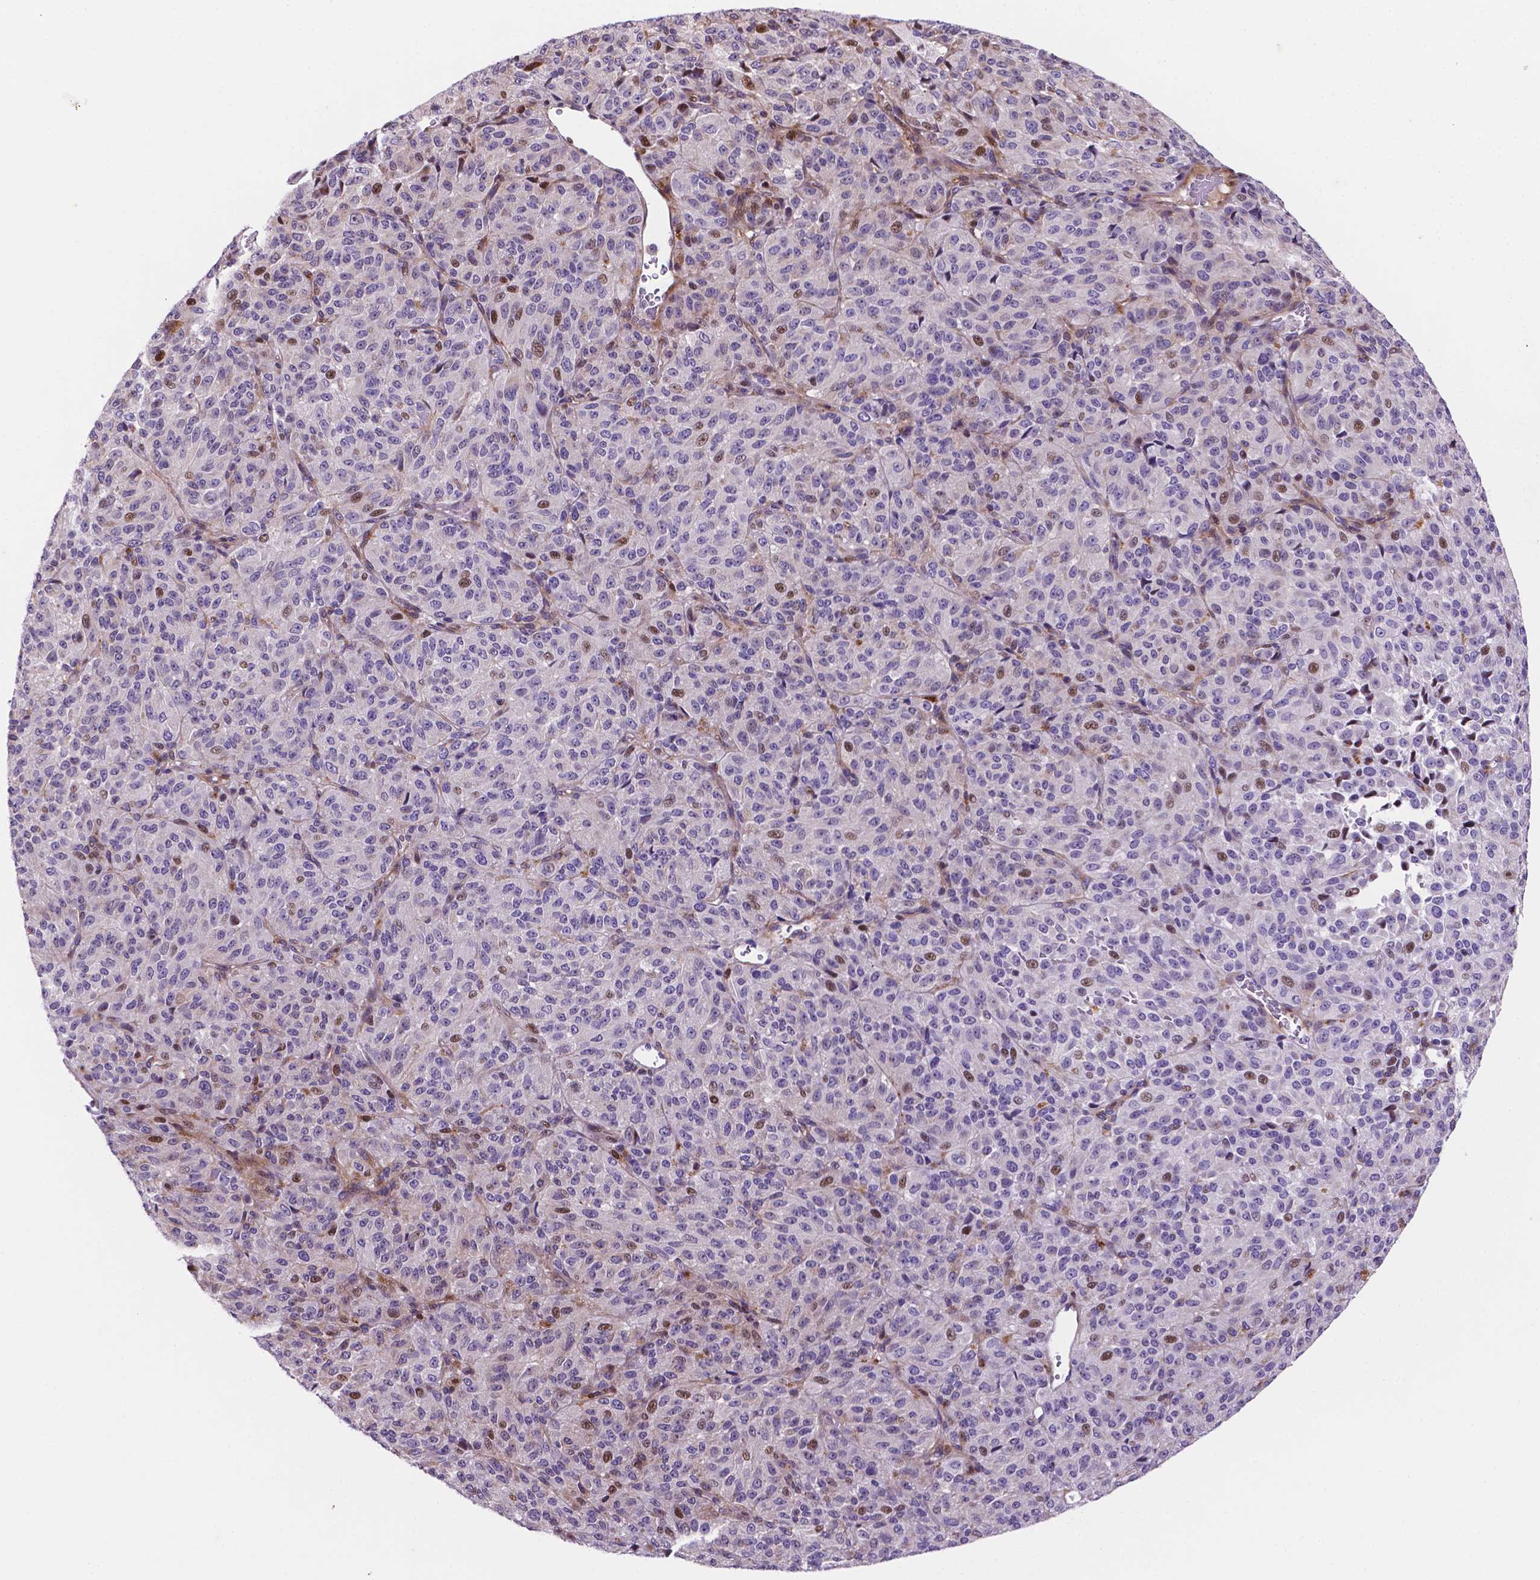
{"staining": {"intensity": "negative", "quantity": "none", "location": "none"}, "tissue": "melanoma", "cell_type": "Tumor cells", "image_type": "cancer", "snomed": [{"axis": "morphology", "description": "Malignant melanoma, Metastatic site"}, {"axis": "topography", "description": "Brain"}], "caption": "High magnification brightfield microscopy of malignant melanoma (metastatic site) stained with DAB (brown) and counterstained with hematoxylin (blue): tumor cells show no significant positivity. (Immunohistochemistry, brightfield microscopy, high magnification).", "gene": "TM4SF20", "patient": {"sex": "female", "age": 56}}